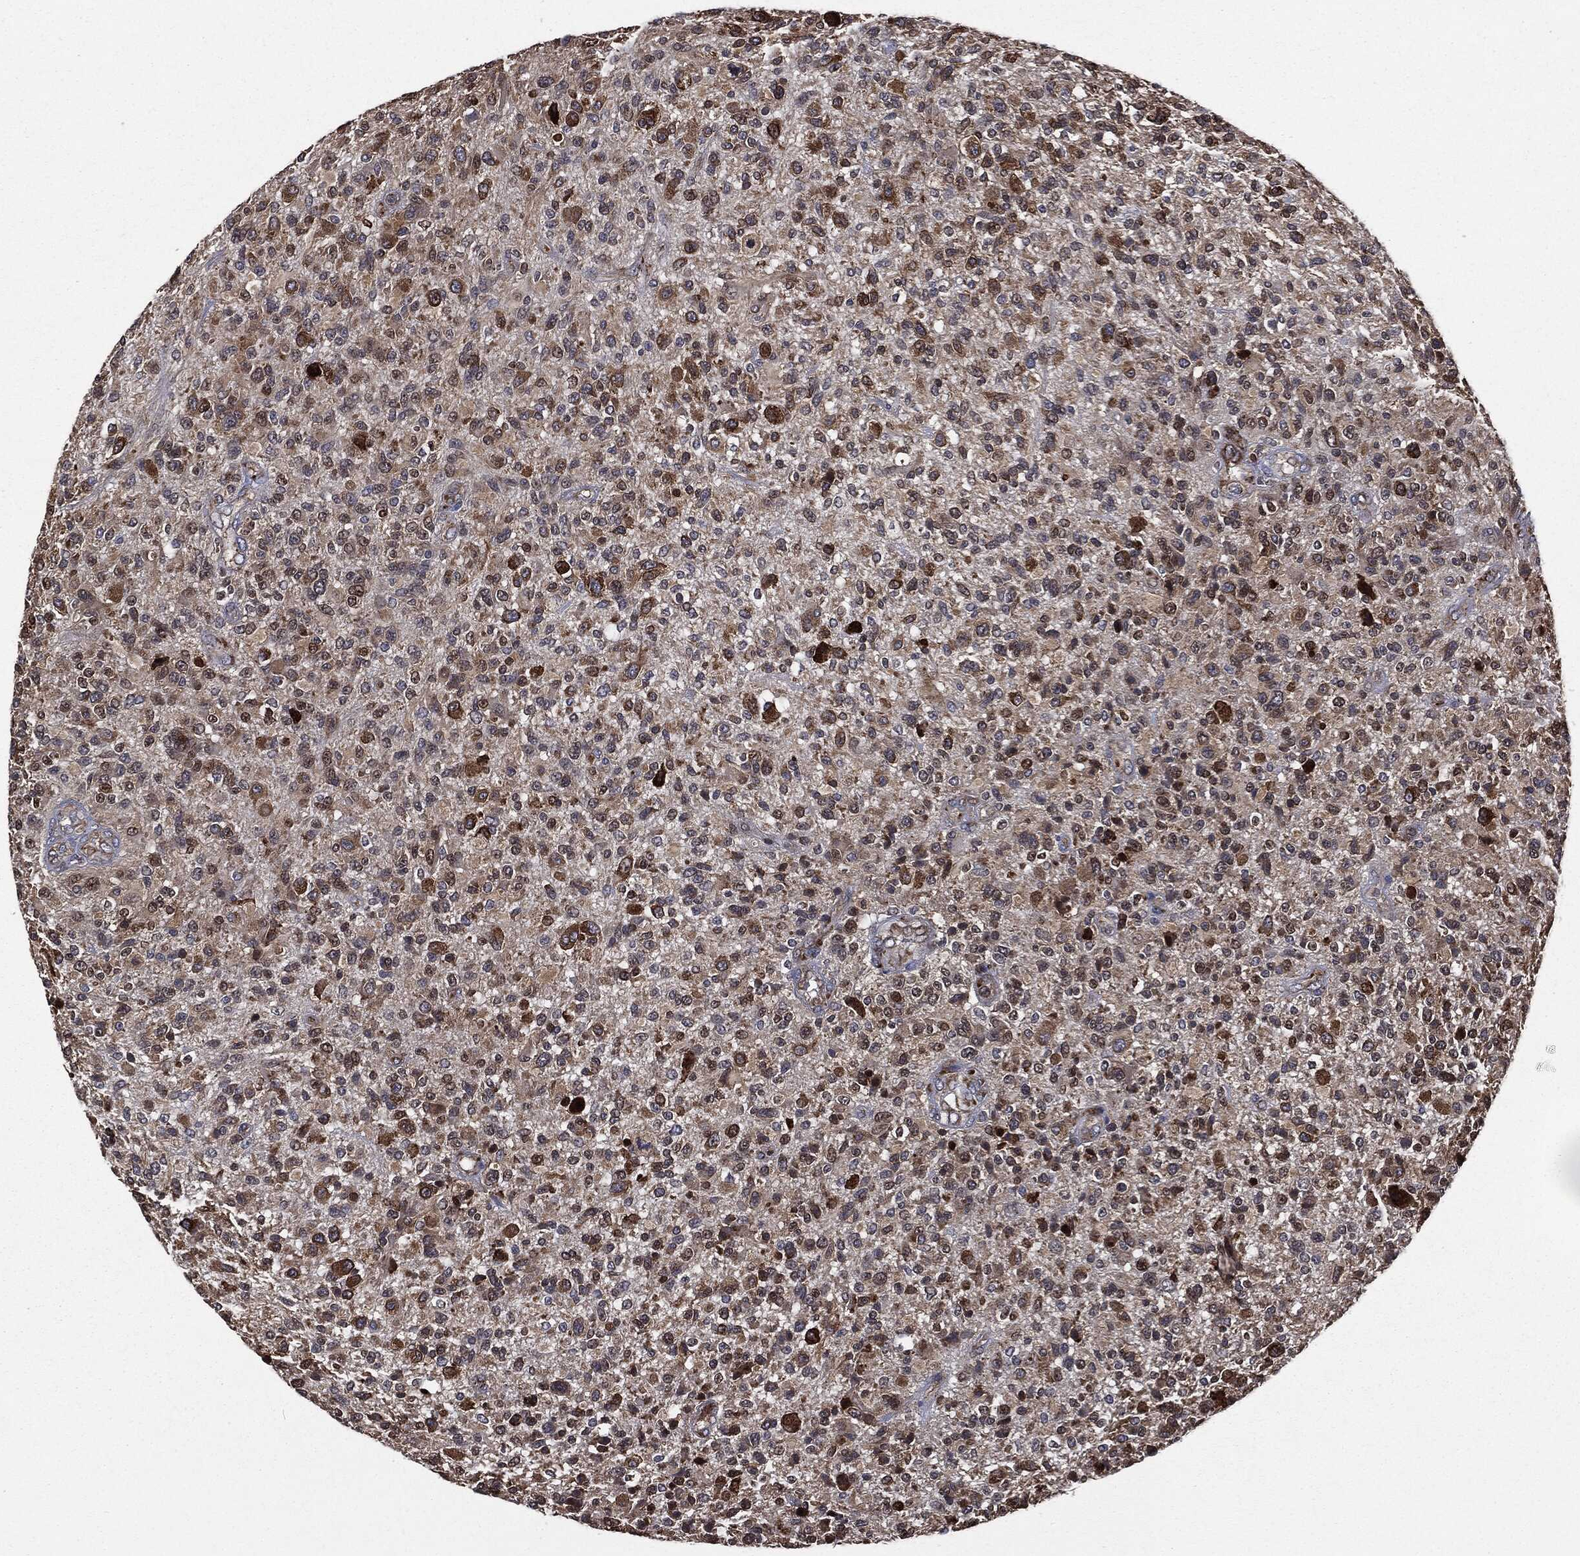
{"staining": {"intensity": "strong", "quantity": "<25%", "location": "cytoplasmic/membranous,nuclear"}, "tissue": "glioma", "cell_type": "Tumor cells", "image_type": "cancer", "snomed": [{"axis": "morphology", "description": "Glioma, malignant, High grade"}, {"axis": "topography", "description": "Brain"}], "caption": "The immunohistochemical stain highlights strong cytoplasmic/membranous and nuclear positivity in tumor cells of glioma tissue.", "gene": "PLOD3", "patient": {"sex": "male", "age": 47}}